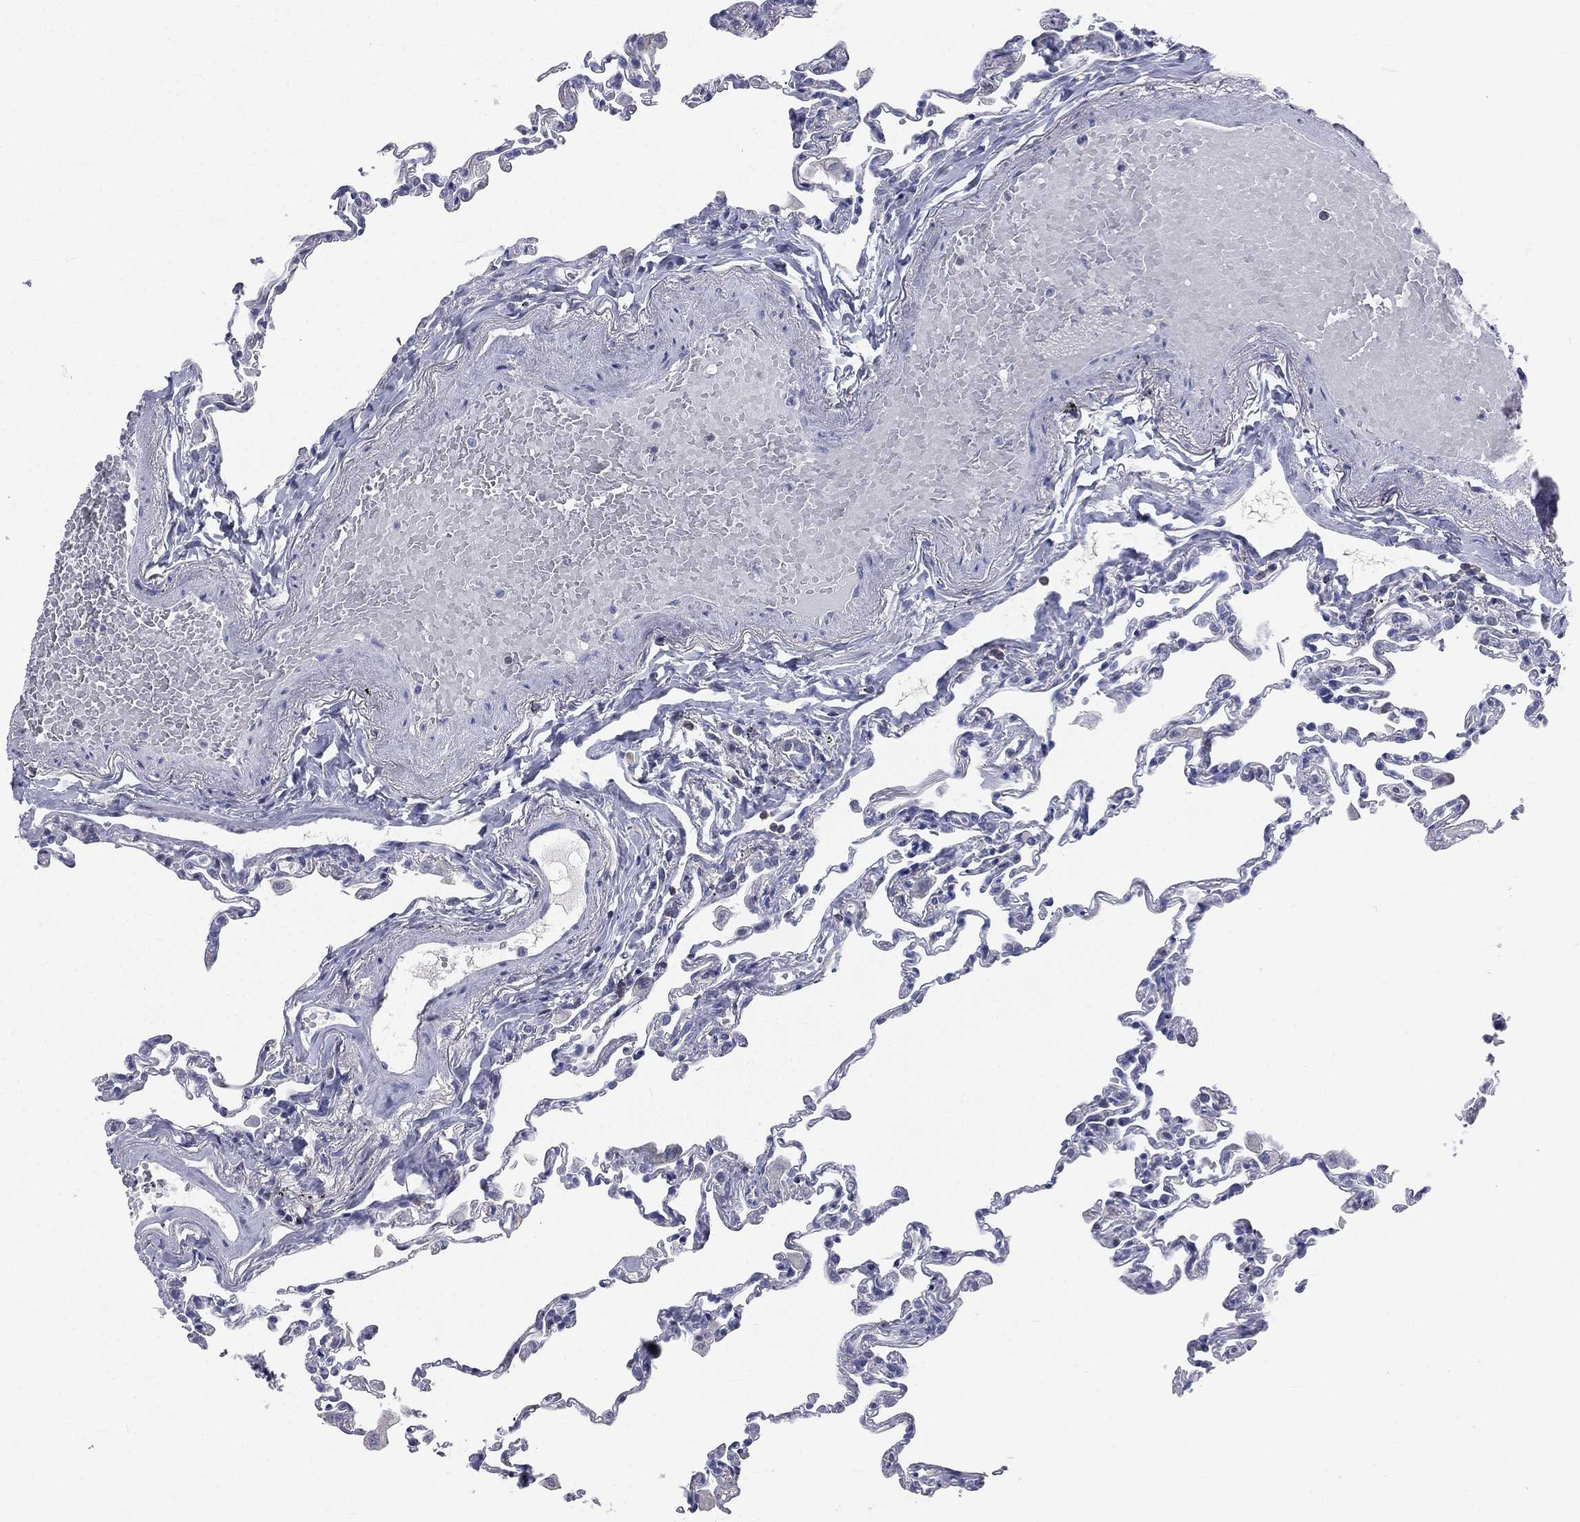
{"staining": {"intensity": "negative", "quantity": "none", "location": "none"}, "tissue": "lung", "cell_type": "Alveolar cells", "image_type": "normal", "snomed": [{"axis": "morphology", "description": "Normal tissue, NOS"}, {"axis": "topography", "description": "Lung"}], "caption": "The image reveals no staining of alveolar cells in benign lung. Nuclei are stained in blue.", "gene": "CD3D", "patient": {"sex": "female", "age": 57}}